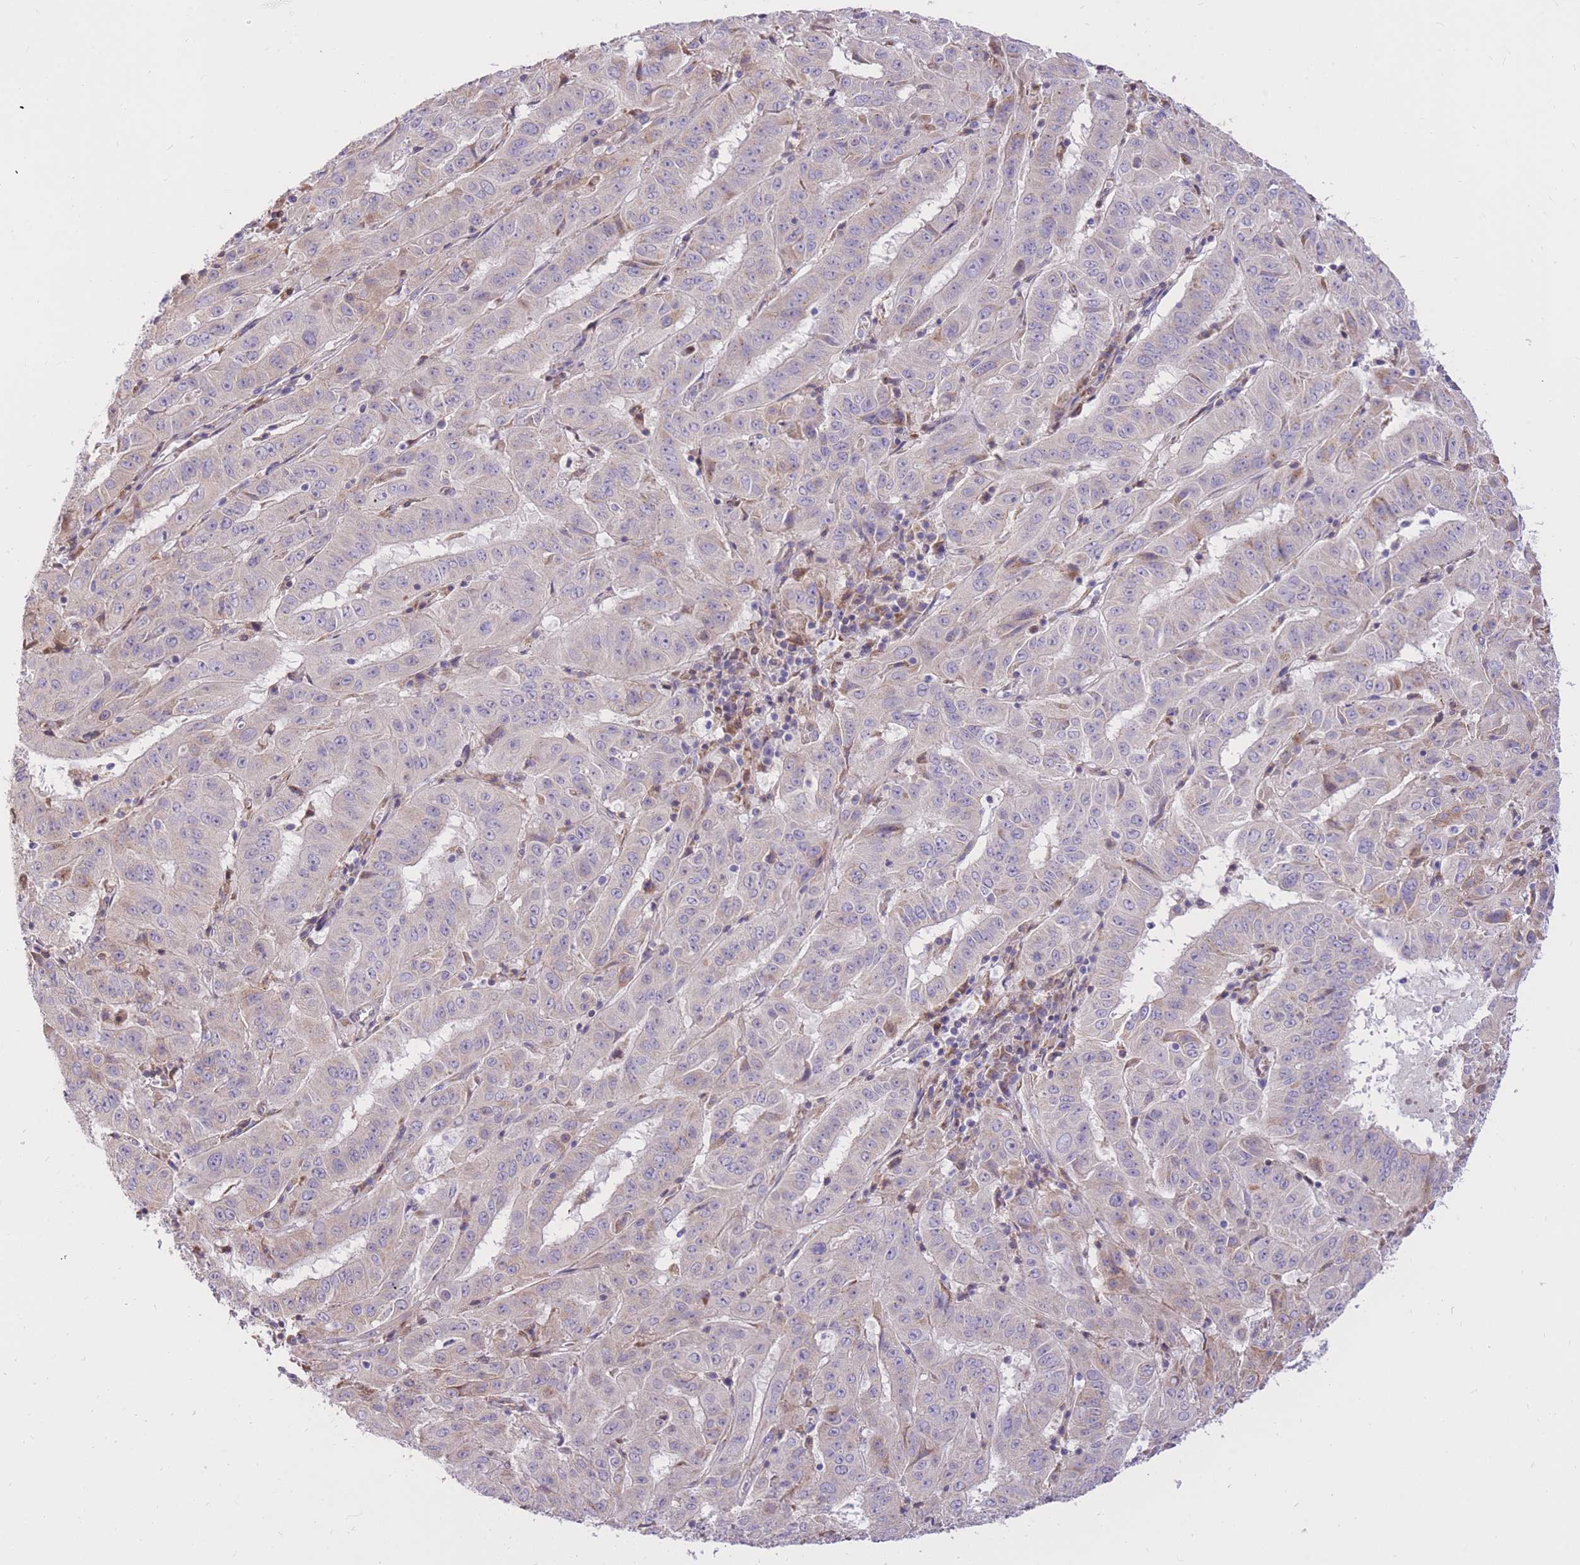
{"staining": {"intensity": "negative", "quantity": "none", "location": "none"}, "tissue": "pancreatic cancer", "cell_type": "Tumor cells", "image_type": "cancer", "snomed": [{"axis": "morphology", "description": "Adenocarcinoma, NOS"}, {"axis": "topography", "description": "Pancreas"}], "caption": "Immunohistochemistry (IHC) micrograph of neoplastic tissue: human pancreatic adenocarcinoma stained with DAB (3,3'-diaminobenzidine) reveals no significant protein positivity in tumor cells.", "gene": "TOPAZ1", "patient": {"sex": "male", "age": 63}}